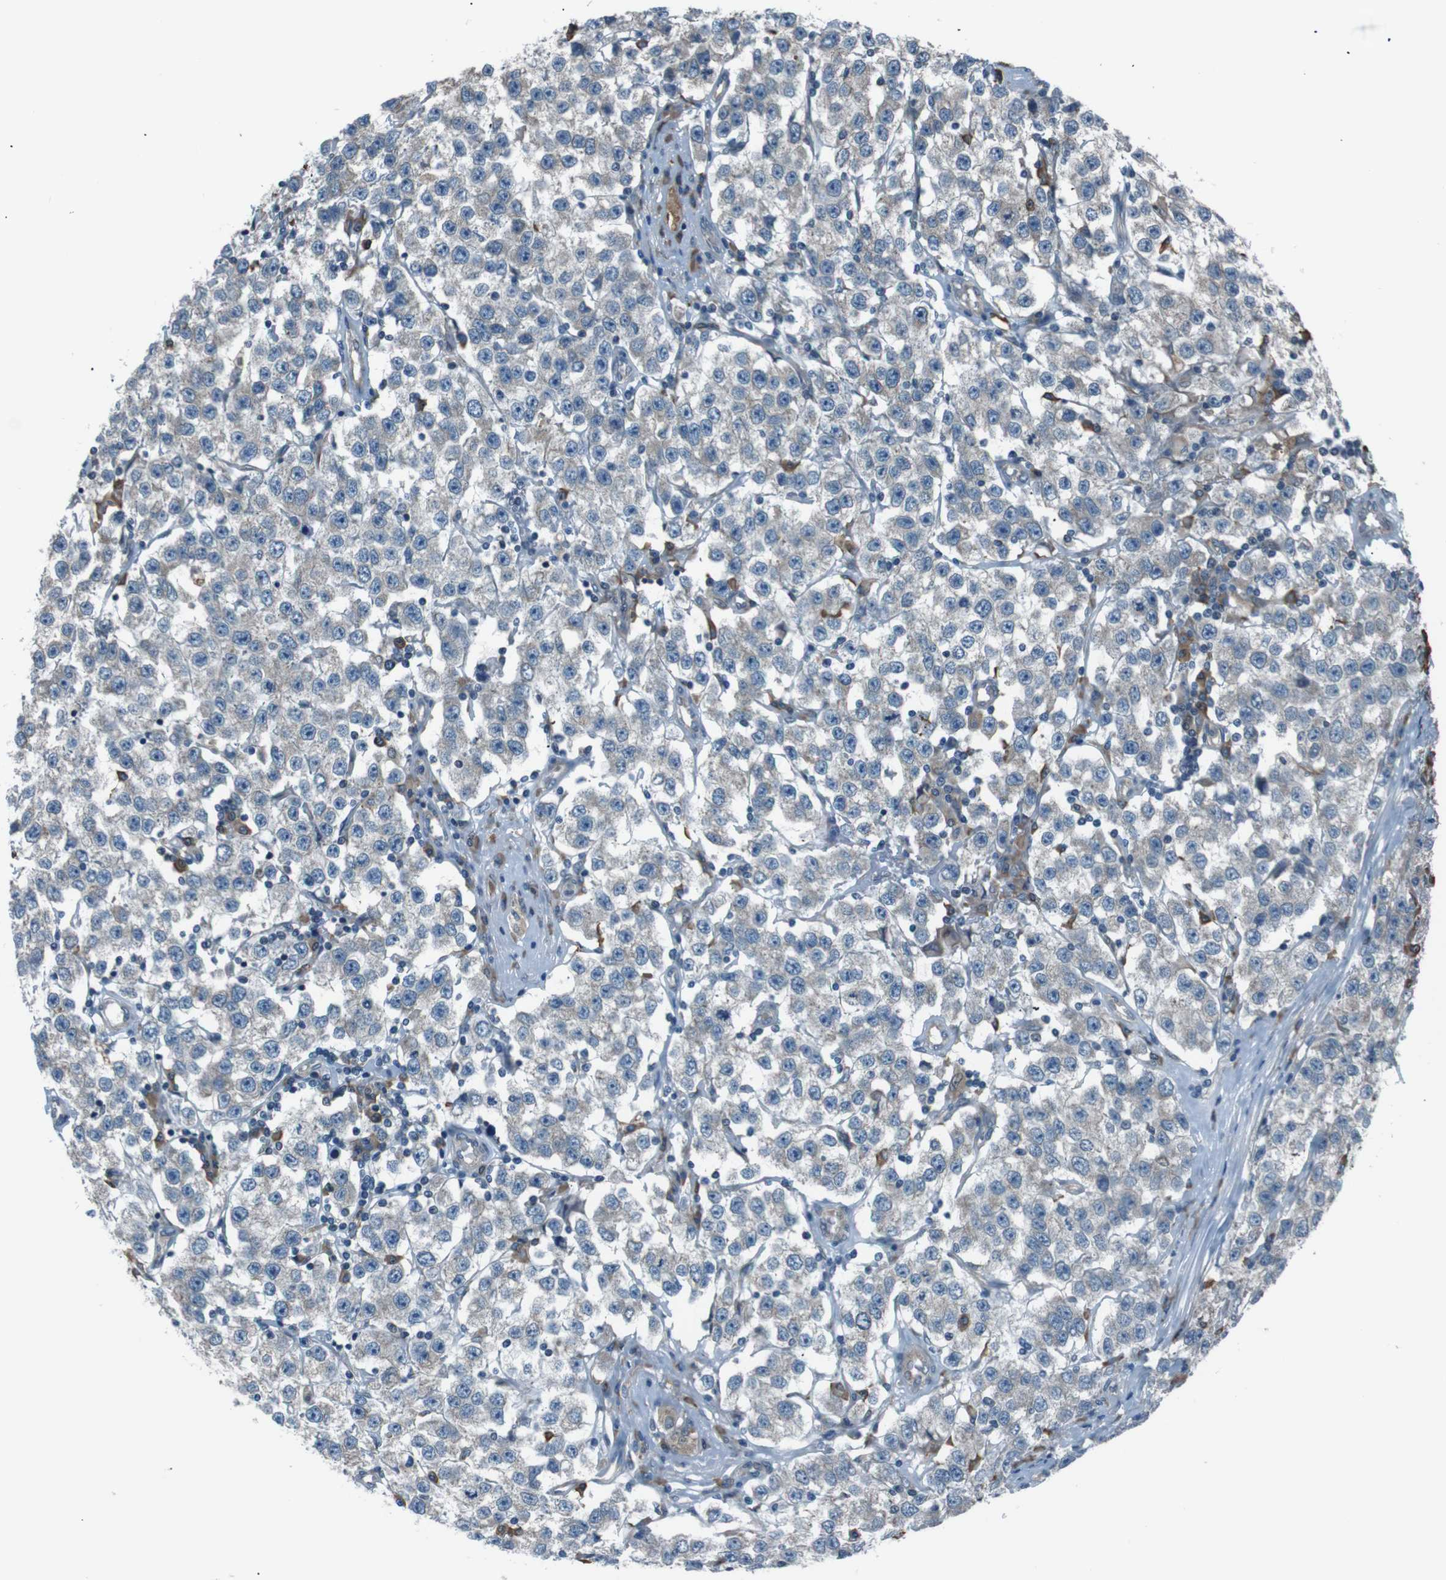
{"staining": {"intensity": "negative", "quantity": "none", "location": "none"}, "tissue": "testis cancer", "cell_type": "Tumor cells", "image_type": "cancer", "snomed": [{"axis": "morphology", "description": "Seminoma, NOS"}, {"axis": "topography", "description": "Testis"}], "caption": "IHC of testis cancer exhibits no staining in tumor cells.", "gene": "SIGMAR1", "patient": {"sex": "male", "age": 52}}